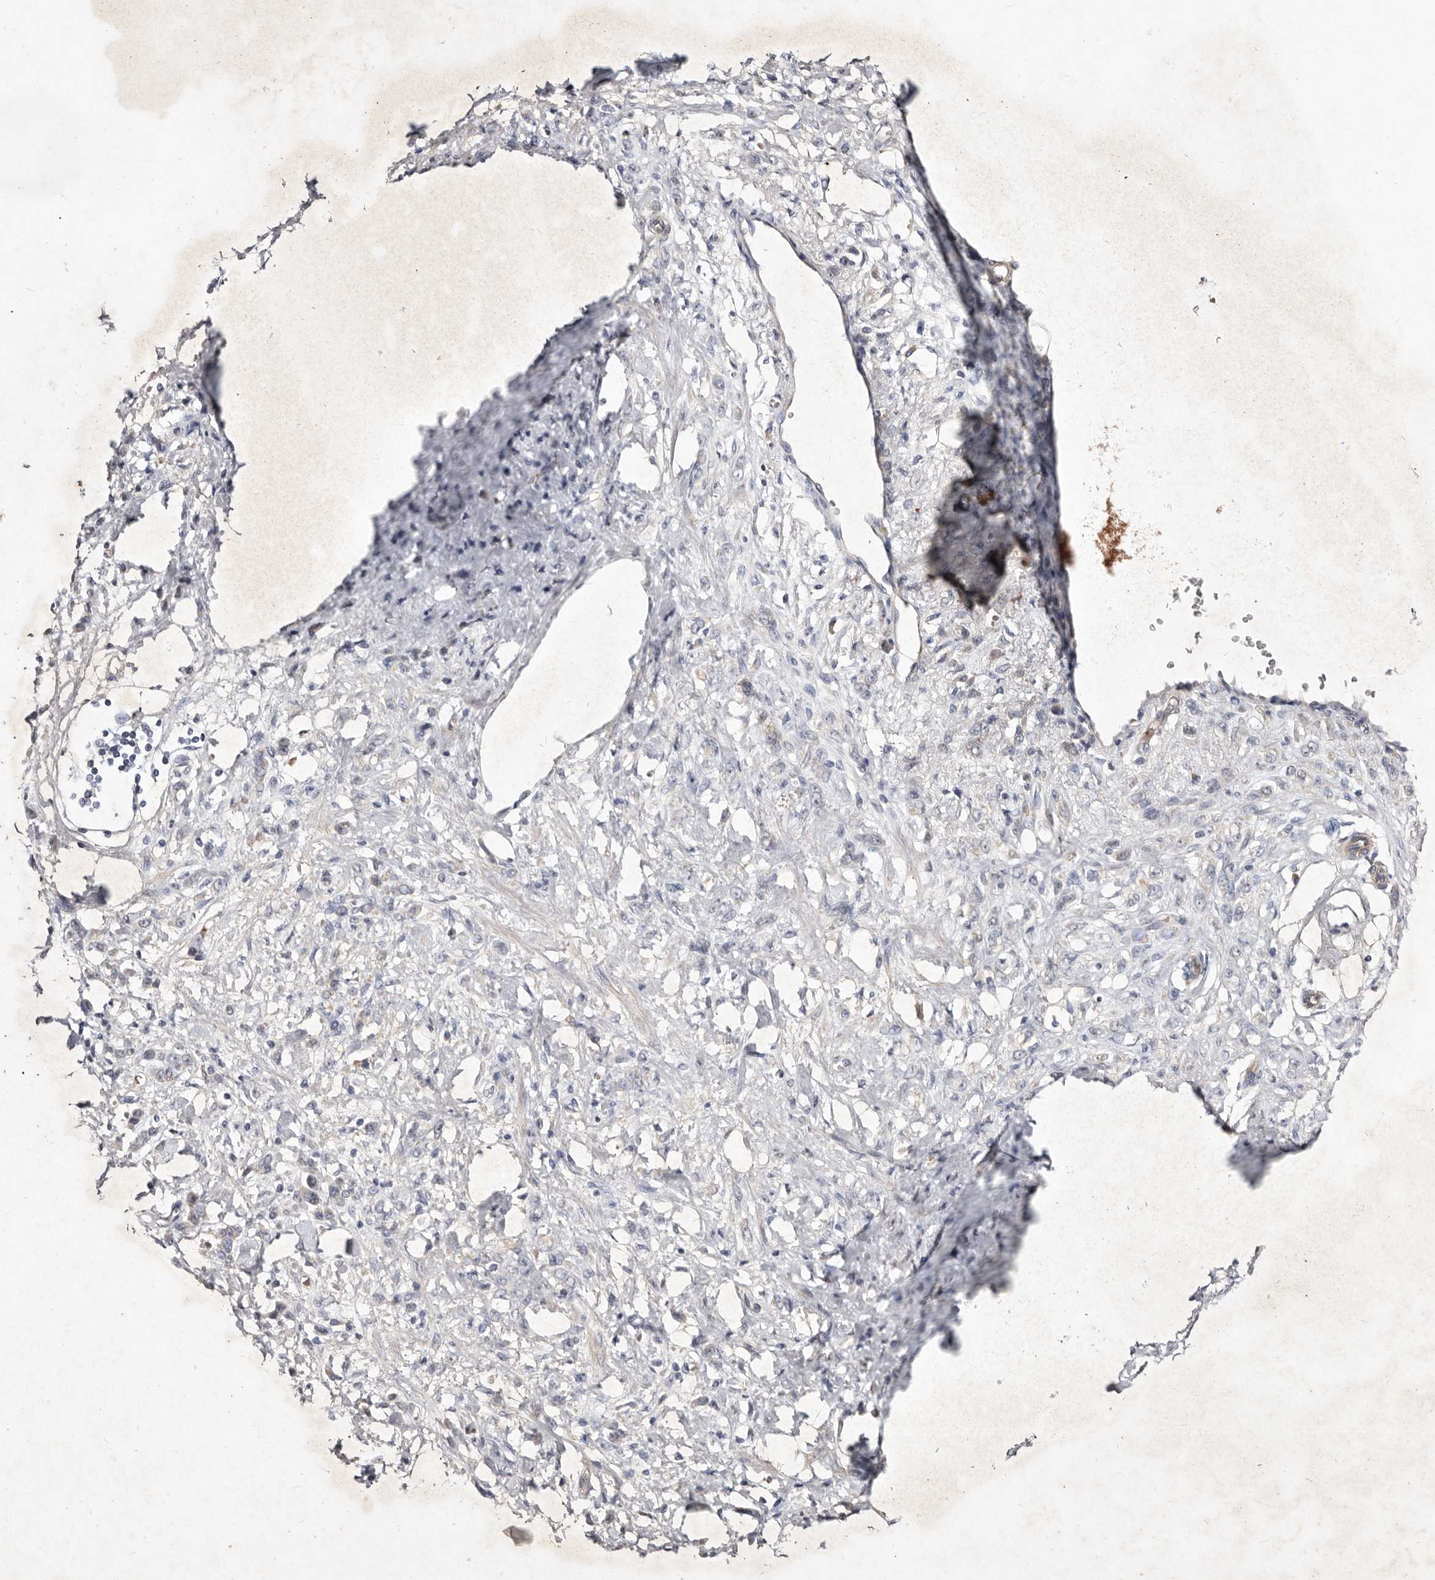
{"staining": {"intensity": "negative", "quantity": "none", "location": "none"}, "tissue": "stomach cancer", "cell_type": "Tumor cells", "image_type": "cancer", "snomed": [{"axis": "morphology", "description": "Normal tissue, NOS"}, {"axis": "morphology", "description": "Adenocarcinoma, NOS"}, {"axis": "topography", "description": "Stomach"}], "caption": "Immunohistochemistry image of human adenocarcinoma (stomach) stained for a protein (brown), which displays no expression in tumor cells. The staining is performed using DAB (3,3'-diaminobenzidine) brown chromogen with nuclei counter-stained in using hematoxylin.", "gene": "SLC25A20", "patient": {"sex": "male", "age": 82}}